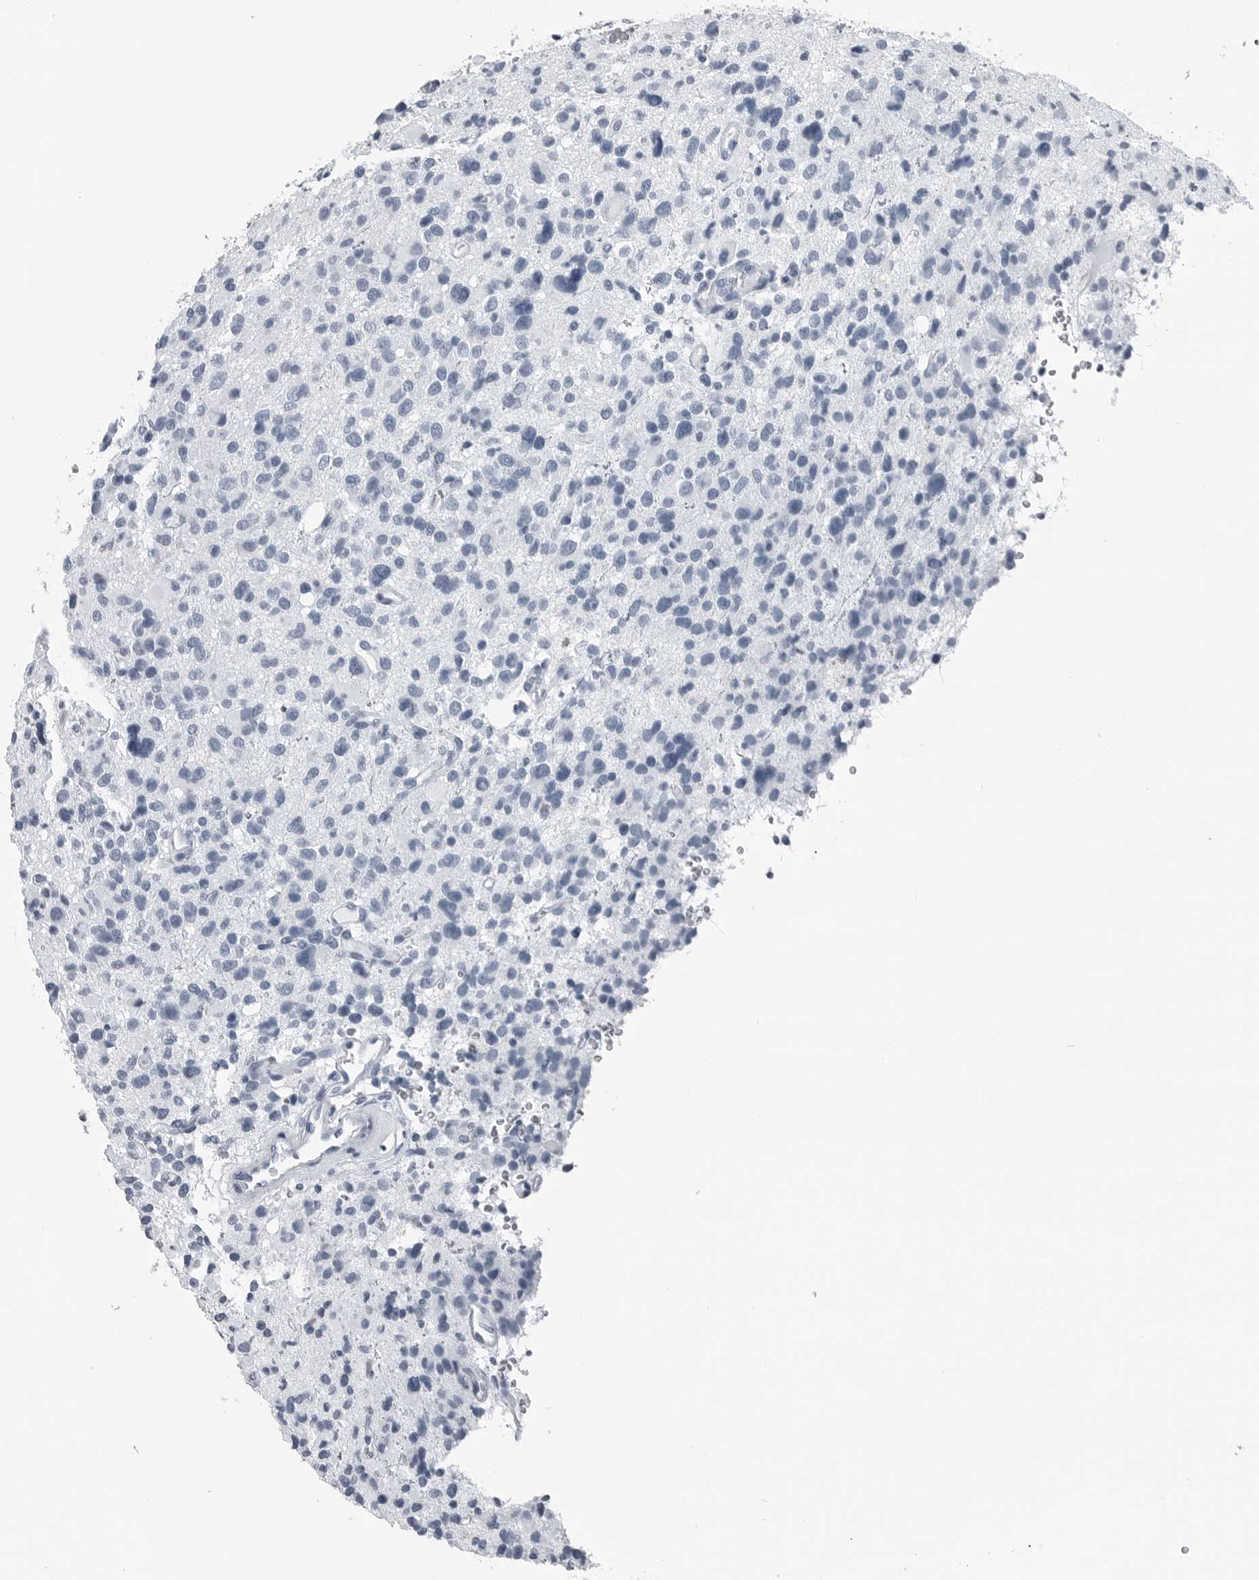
{"staining": {"intensity": "negative", "quantity": "none", "location": "none"}, "tissue": "glioma", "cell_type": "Tumor cells", "image_type": "cancer", "snomed": [{"axis": "morphology", "description": "Glioma, malignant, High grade"}, {"axis": "topography", "description": "Brain"}], "caption": "Glioma was stained to show a protein in brown. There is no significant expression in tumor cells. (DAB IHC visualized using brightfield microscopy, high magnification).", "gene": "SPINK1", "patient": {"sex": "male", "age": 48}}